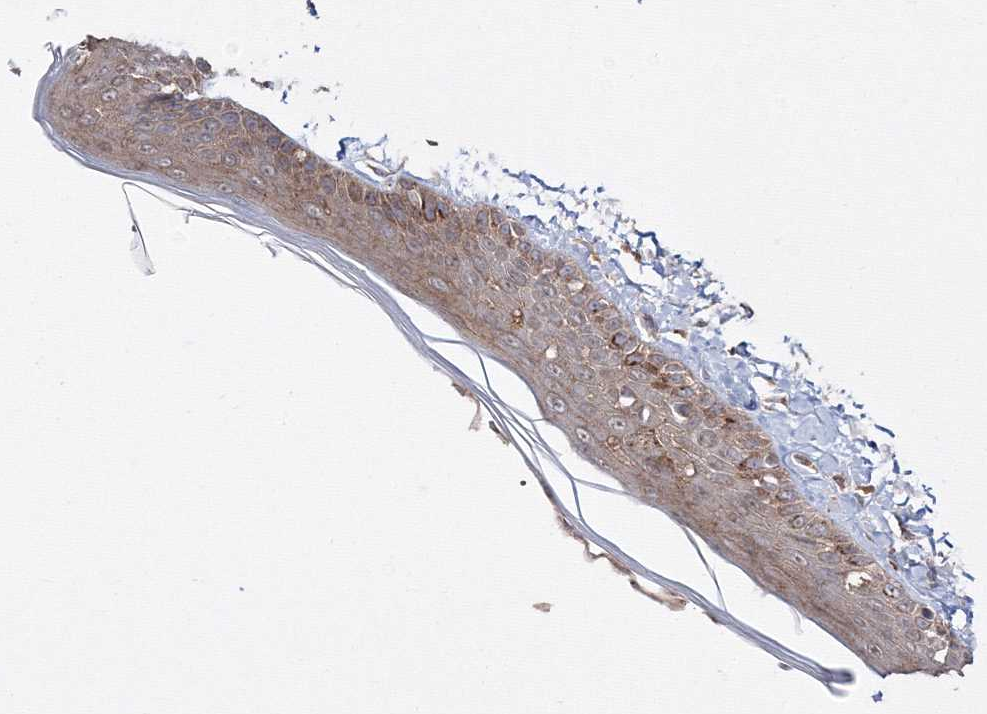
{"staining": {"intensity": "moderate", "quantity": ">75%", "location": "cytoplasmic/membranous"}, "tissue": "skin", "cell_type": "Fibroblasts", "image_type": "normal", "snomed": [{"axis": "morphology", "description": "Normal tissue, NOS"}, {"axis": "topography", "description": "Skin"}, {"axis": "topography", "description": "Skeletal muscle"}], "caption": "IHC of benign human skin shows medium levels of moderate cytoplasmic/membranous expression in approximately >75% of fibroblasts. (DAB = brown stain, brightfield microscopy at high magnification).", "gene": "DDO", "patient": {"sex": "male", "age": 83}}